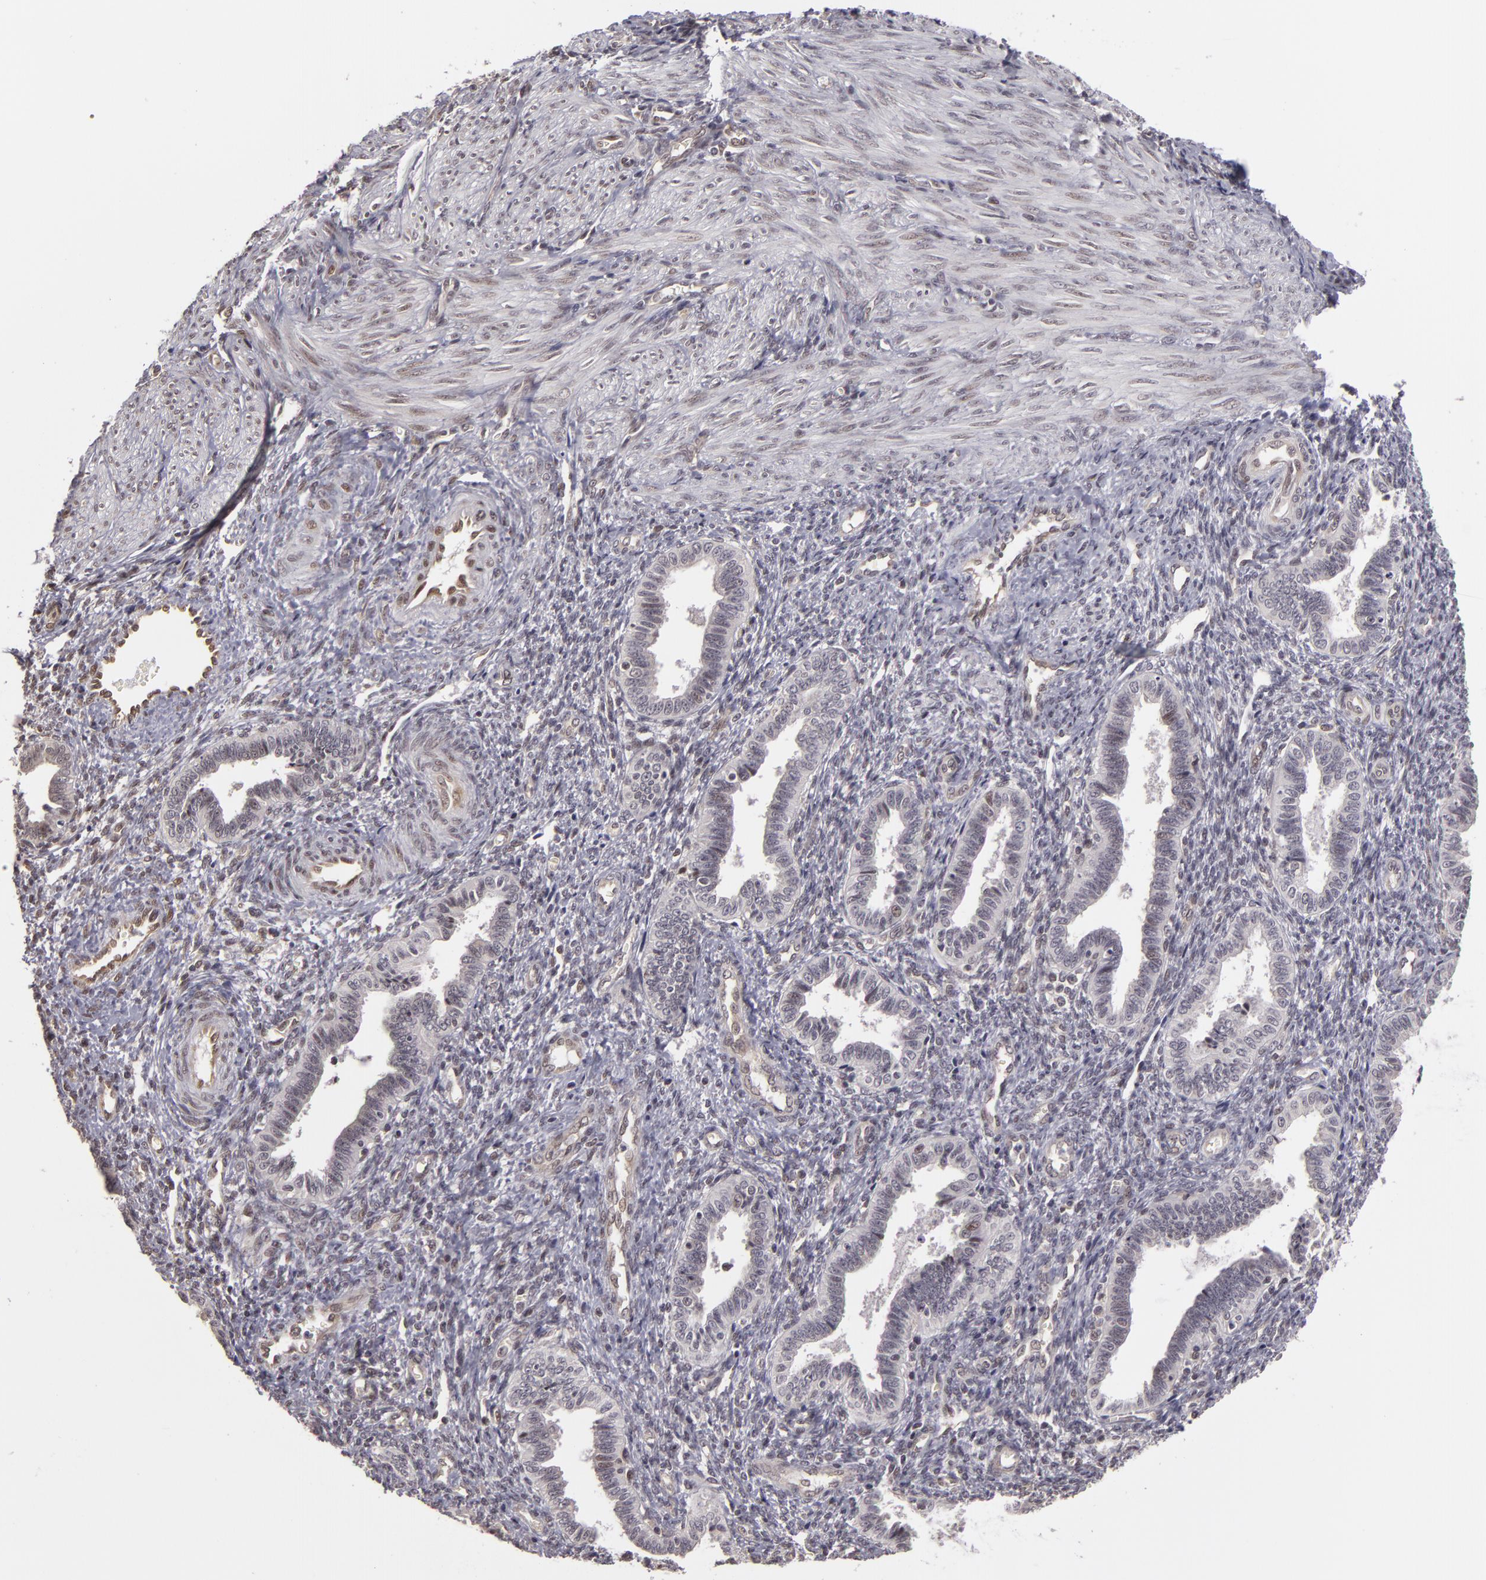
{"staining": {"intensity": "negative", "quantity": "none", "location": "none"}, "tissue": "endometrium", "cell_type": "Cells in endometrial stroma", "image_type": "normal", "snomed": [{"axis": "morphology", "description": "Normal tissue, NOS"}, {"axis": "topography", "description": "Endometrium"}], "caption": "The image exhibits no significant expression in cells in endometrial stroma of endometrium.", "gene": "ZNF133", "patient": {"sex": "female", "age": 36}}